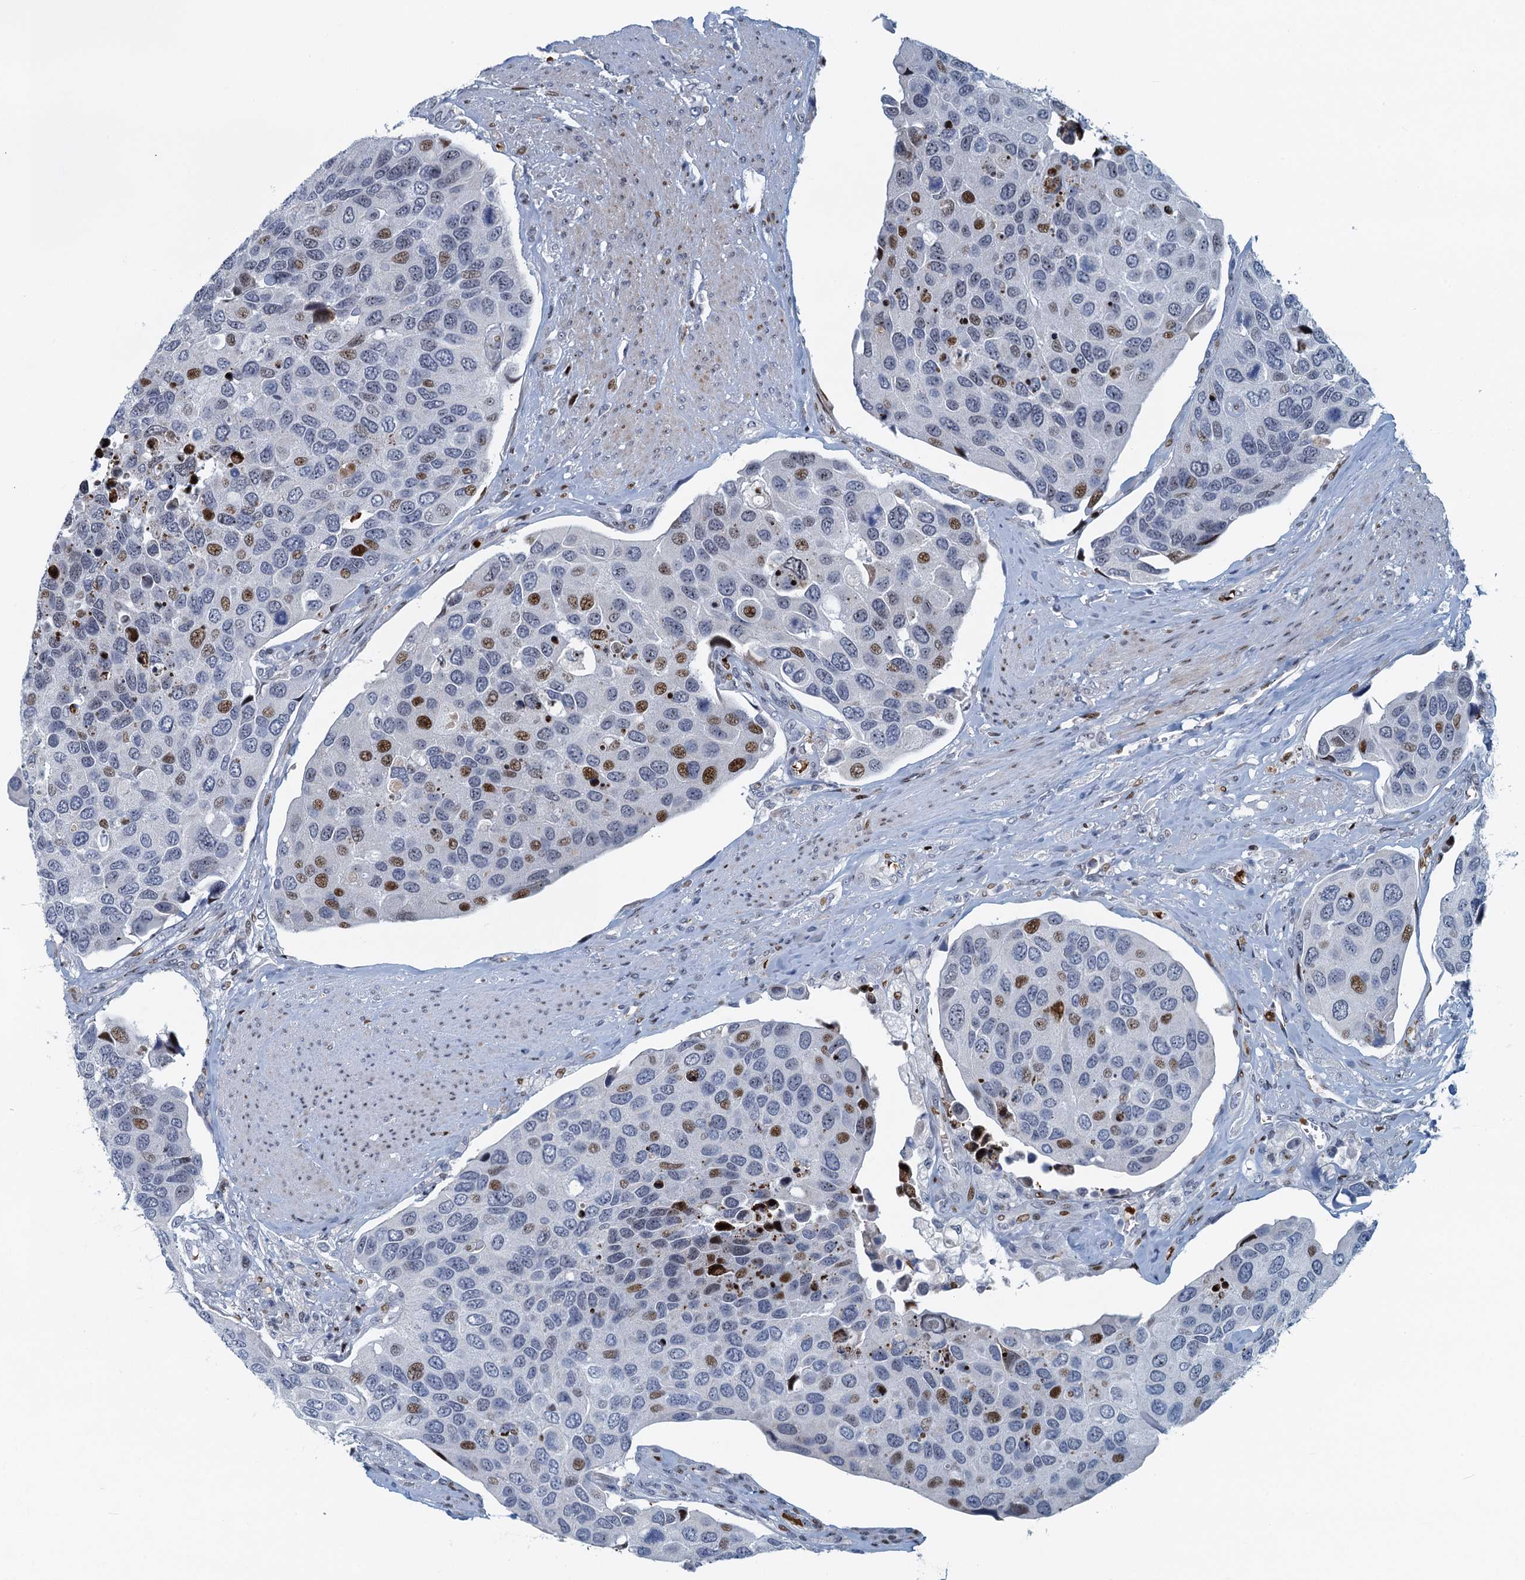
{"staining": {"intensity": "moderate", "quantity": "<25%", "location": "nuclear"}, "tissue": "urothelial cancer", "cell_type": "Tumor cells", "image_type": "cancer", "snomed": [{"axis": "morphology", "description": "Urothelial carcinoma, High grade"}, {"axis": "topography", "description": "Urinary bladder"}], "caption": "High-grade urothelial carcinoma stained with a brown dye demonstrates moderate nuclear positive positivity in about <25% of tumor cells.", "gene": "ANKRD13D", "patient": {"sex": "male", "age": 74}}